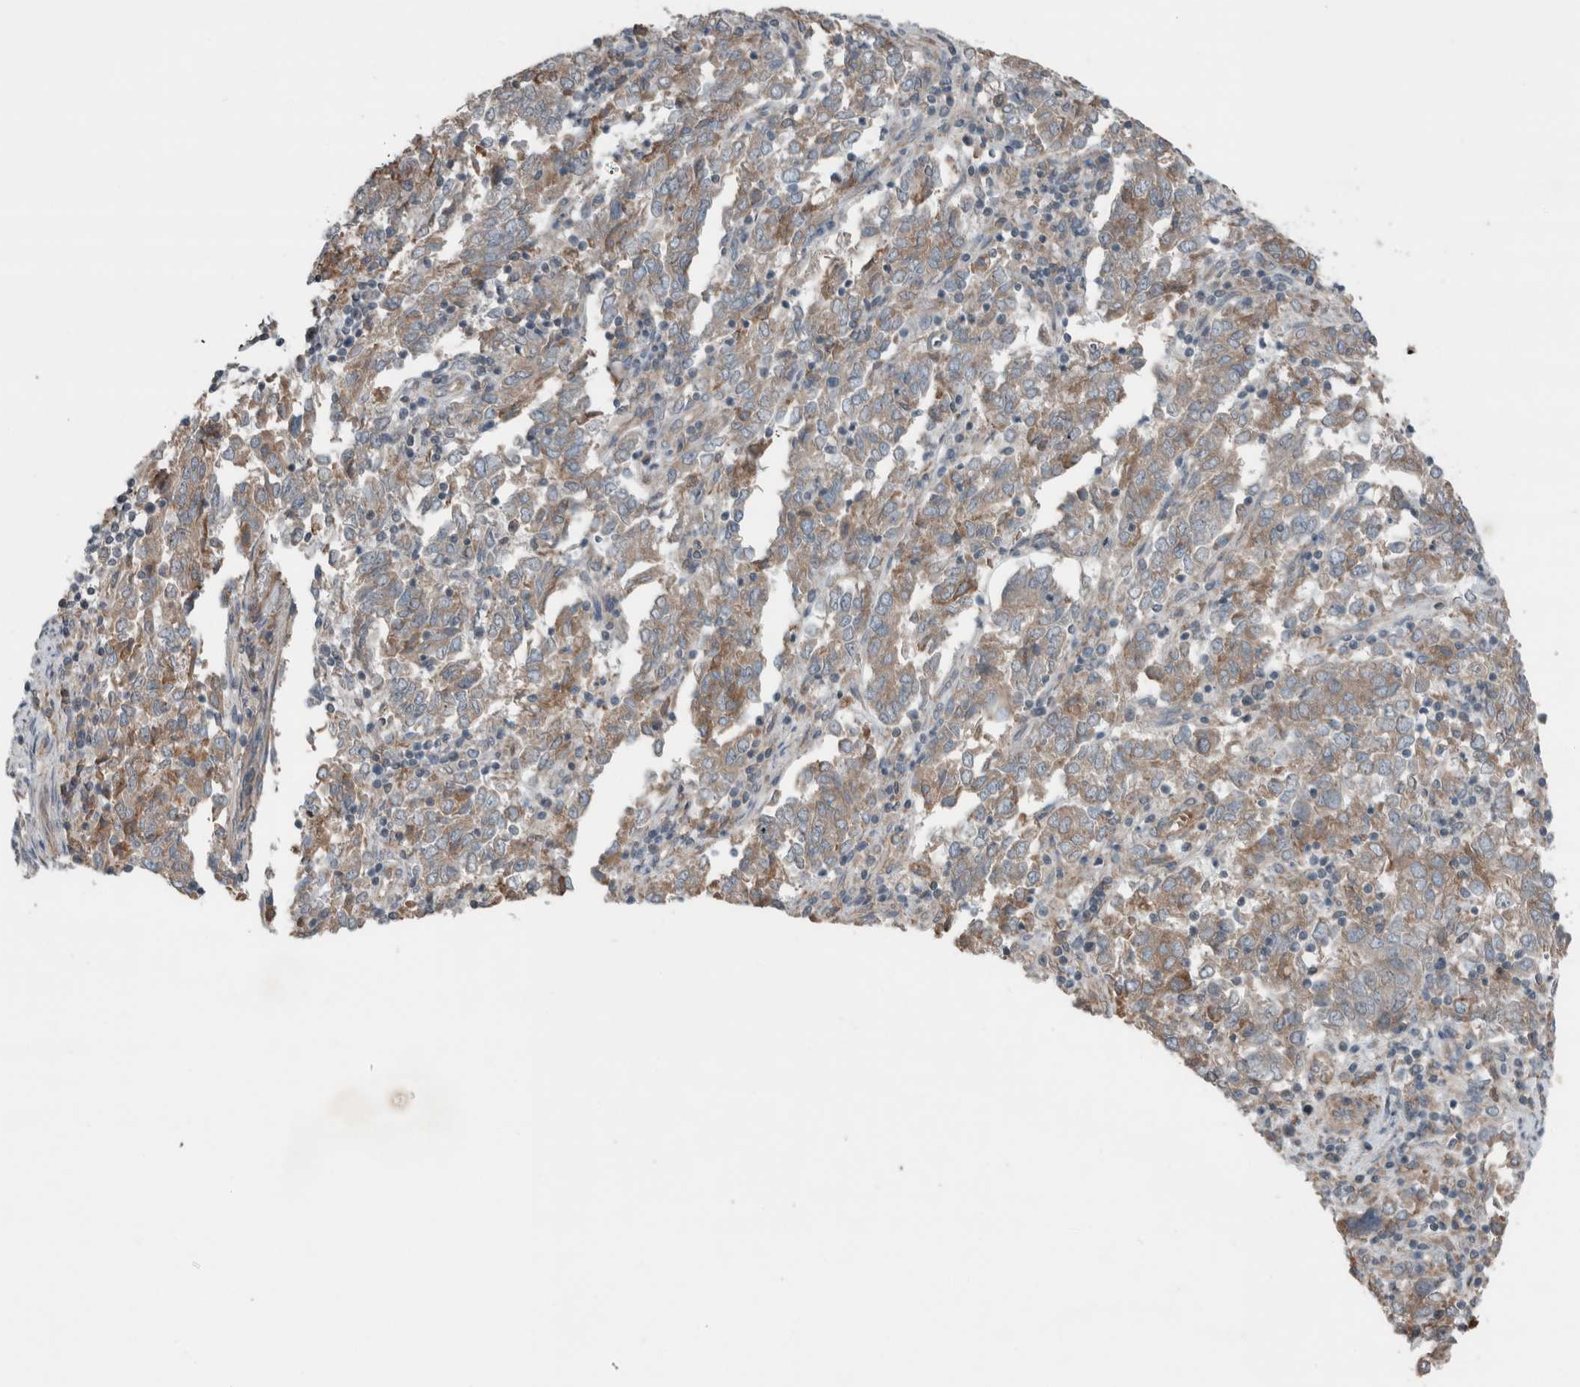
{"staining": {"intensity": "weak", "quantity": "25%-75%", "location": "cytoplasmic/membranous"}, "tissue": "endometrial cancer", "cell_type": "Tumor cells", "image_type": "cancer", "snomed": [{"axis": "morphology", "description": "Adenocarcinoma, NOS"}, {"axis": "topography", "description": "Endometrium"}], "caption": "Endometrial cancer was stained to show a protein in brown. There is low levels of weak cytoplasmic/membranous positivity in about 25%-75% of tumor cells.", "gene": "JADE2", "patient": {"sex": "female", "age": 80}}